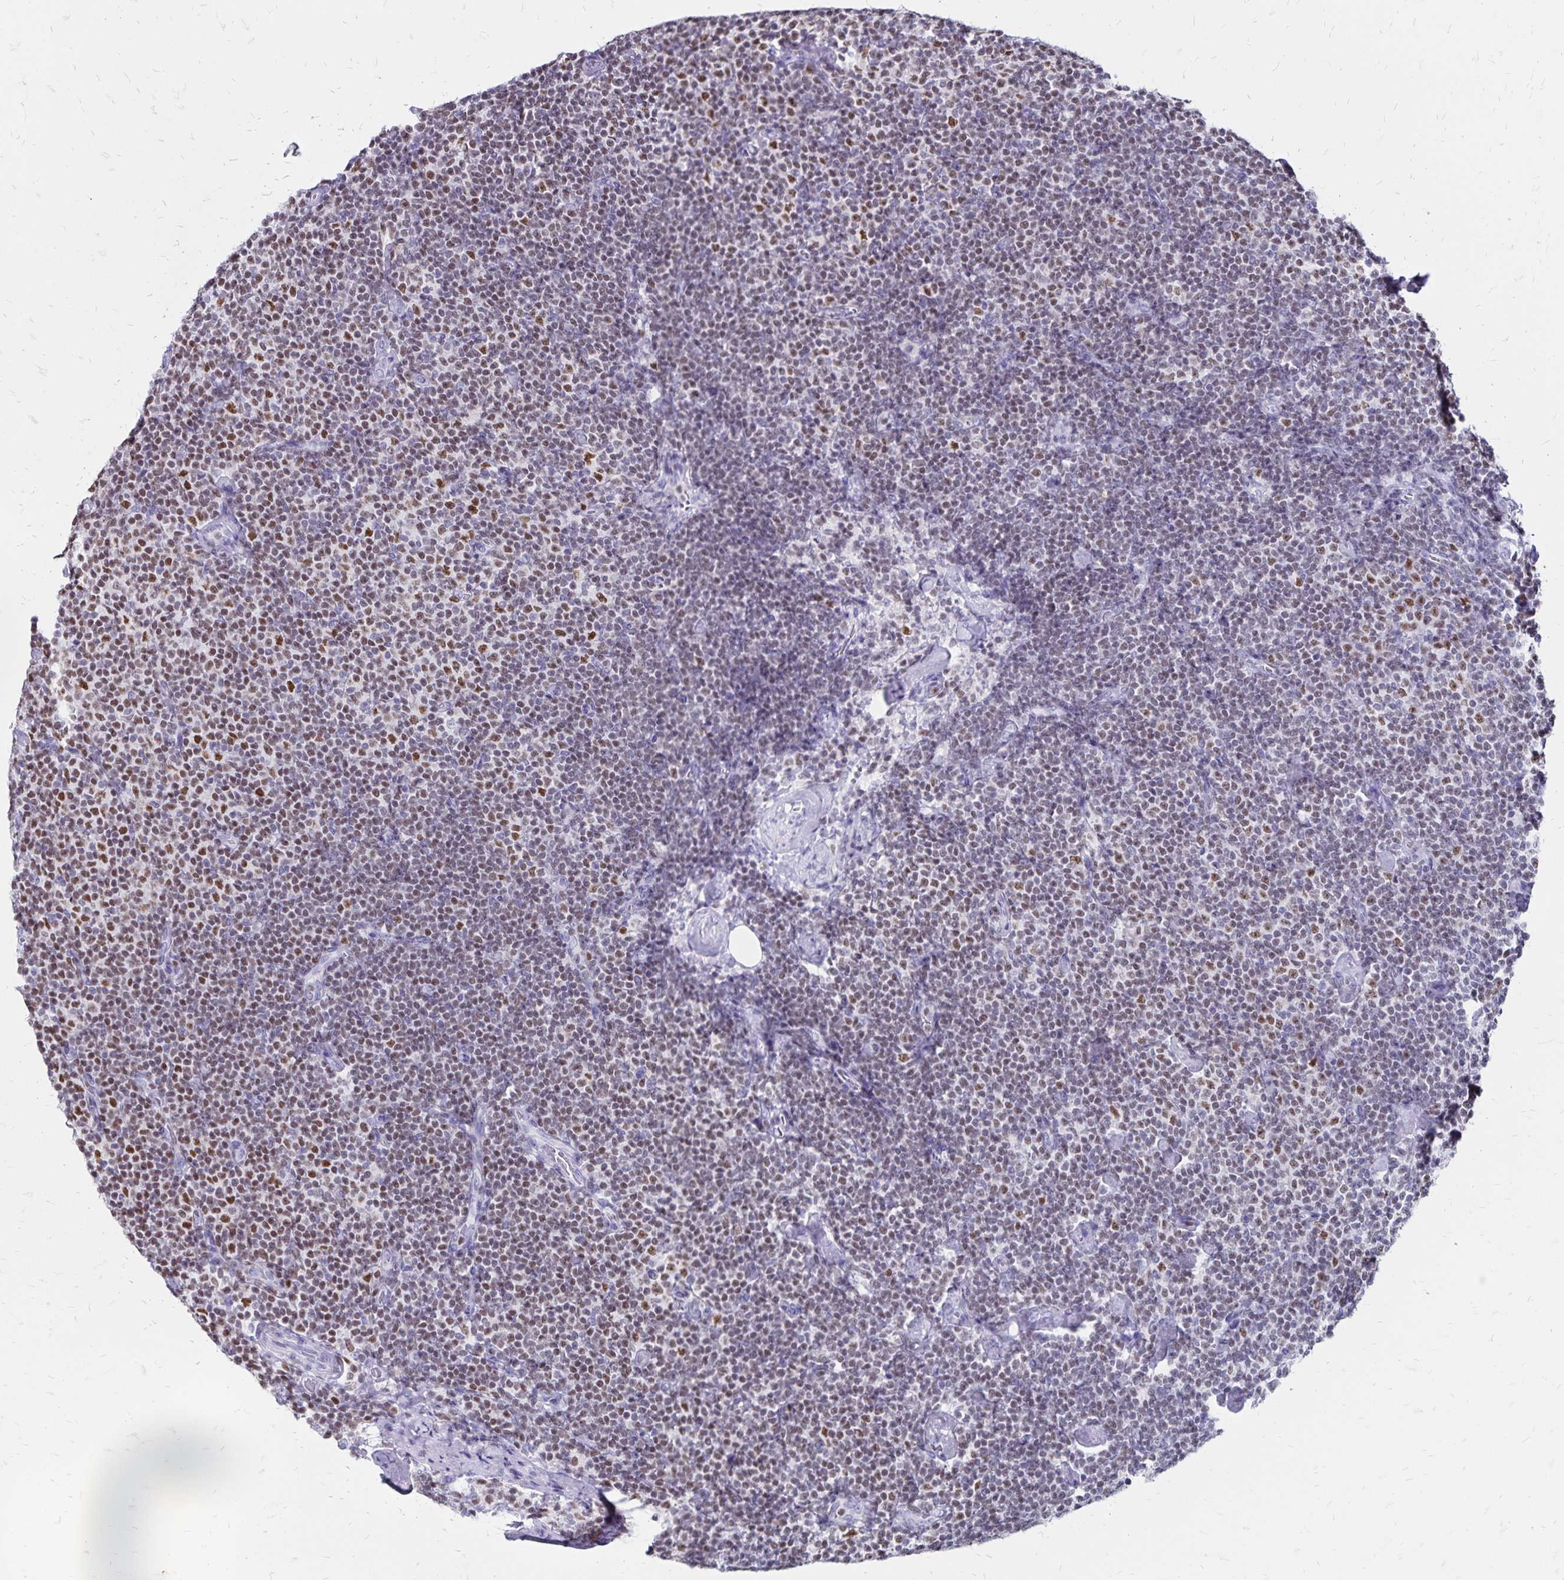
{"staining": {"intensity": "moderate", "quantity": "25%-75%", "location": "nuclear"}, "tissue": "lymphoma", "cell_type": "Tumor cells", "image_type": "cancer", "snomed": [{"axis": "morphology", "description": "Malignant lymphoma, non-Hodgkin's type, Low grade"}, {"axis": "topography", "description": "Lymph node"}], "caption": "Human lymphoma stained with a protein marker shows moderate staining in tumor cells.", "gene": "IKZF1", "patient": {"sex": "male", "age": 81}}